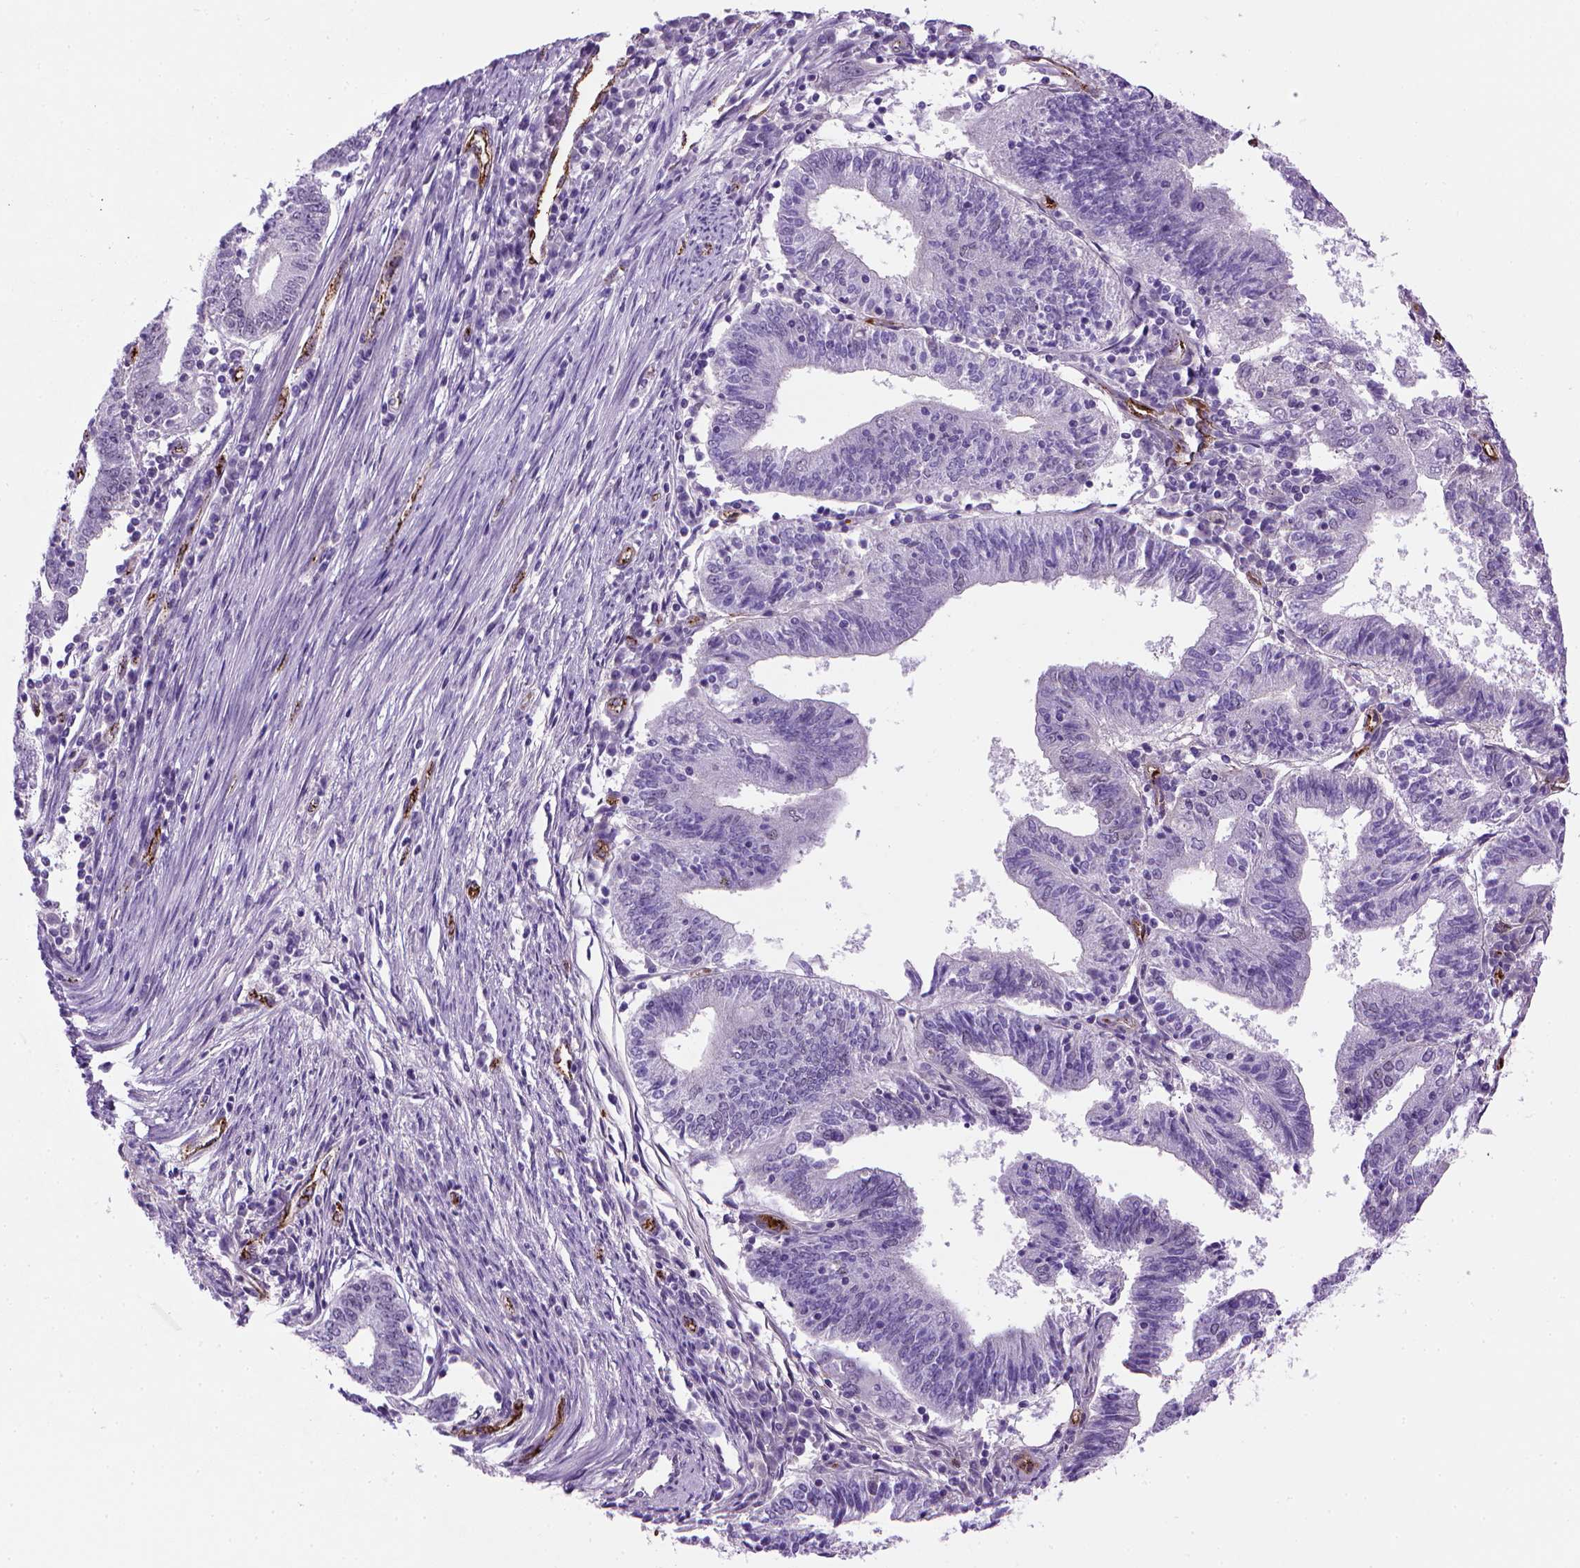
{"staining": {"intensity": "negative", "quantity": "none", "location": "none"}, "tissue": "endometrial cancer", "cell_type": "Tumor cells", "image_type": "cancer", "snomed": [{"axis": "morphology", "description": "Adenocarcinoma, NOS"}, {"axis": "topography", "description": "Endometrium"}], "caption": "Adenocarcinoma (endometrial) was stained to show a protein in brown. There is no significant expression in tumor cells.", "gene": "VWF", "patient": {"sex": "female", "age": 82}}